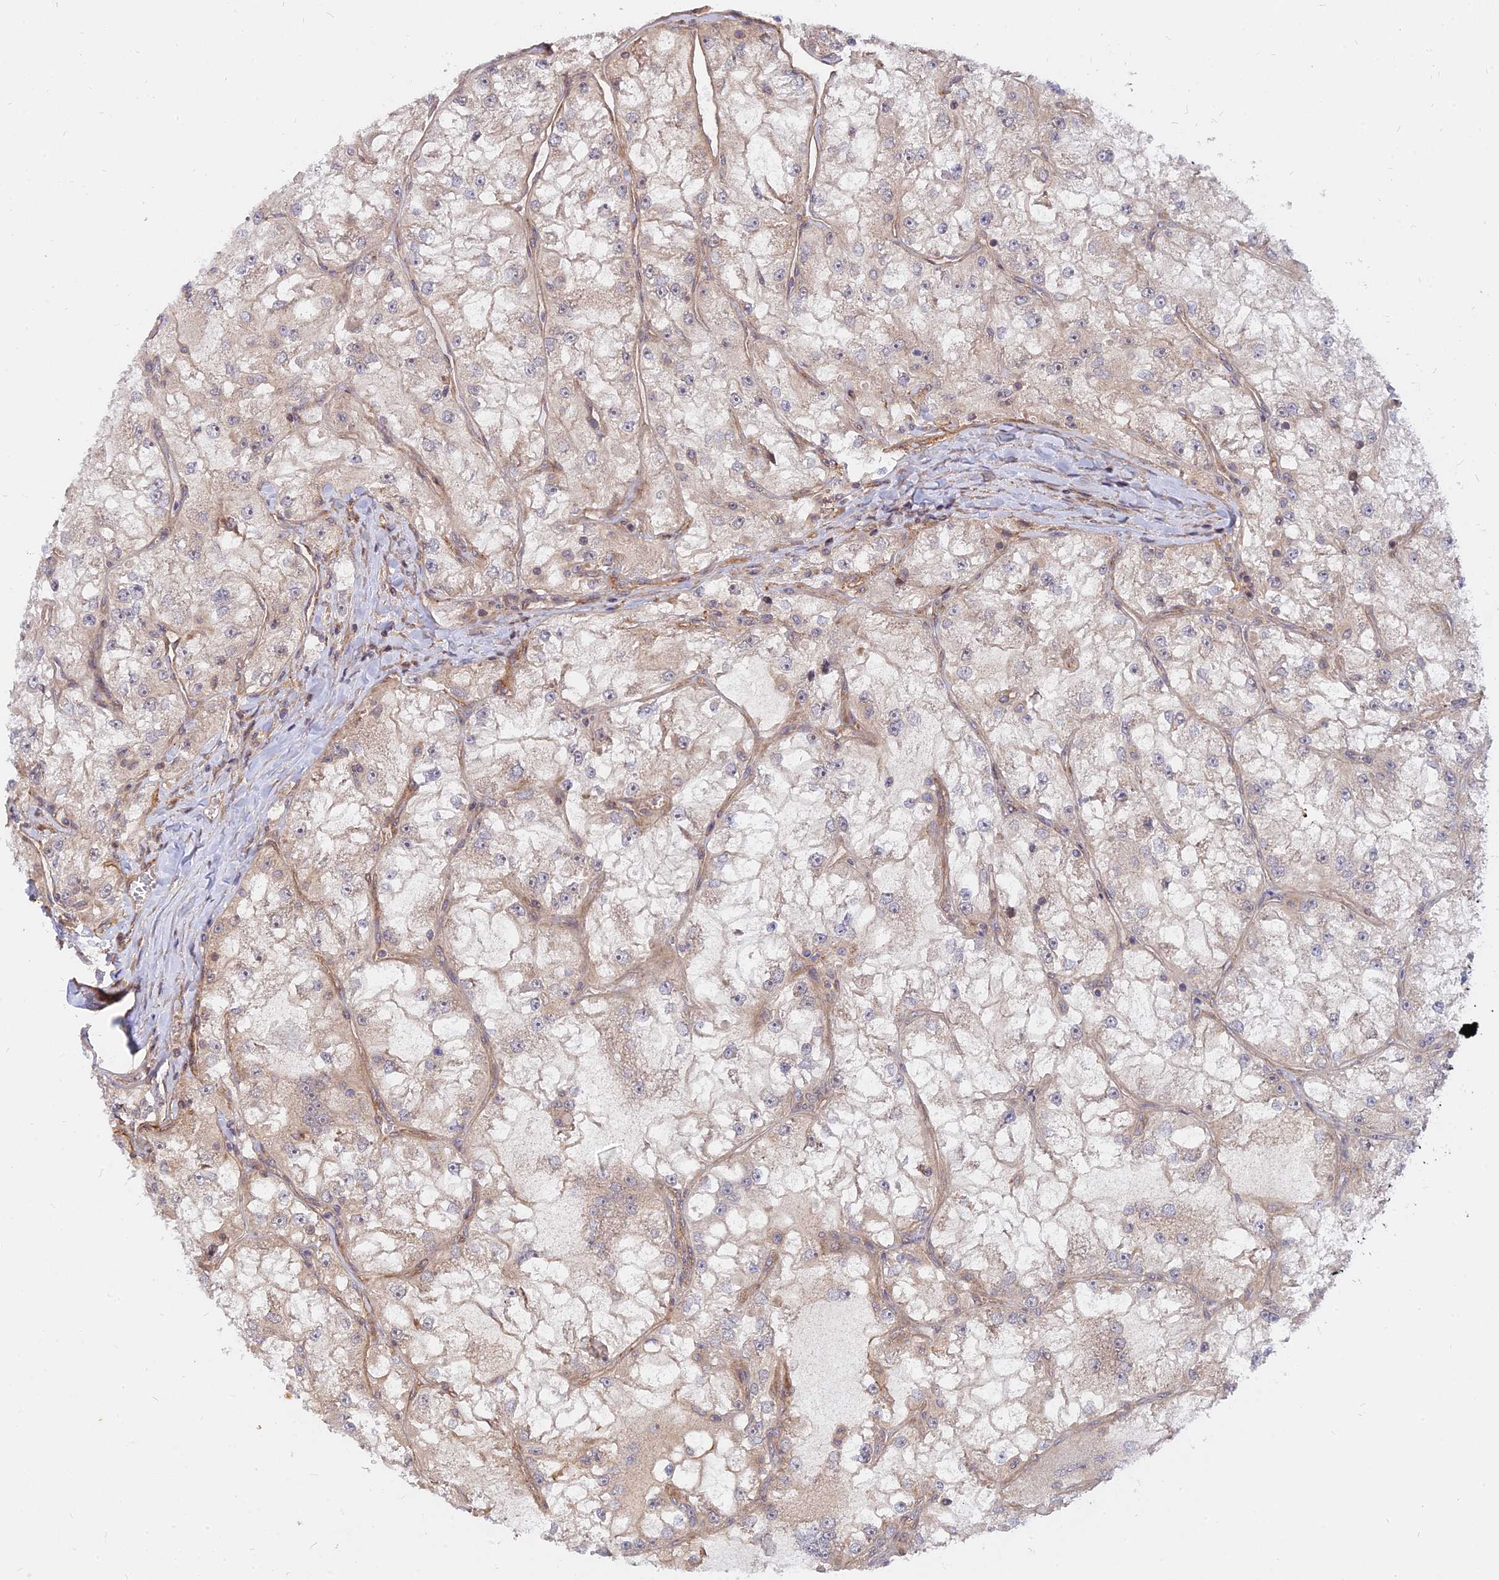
{"staining": {"intensity": "weak", "quantity": "25%-75%", "location": "cytoplasmic/membranous"}, "tissue": "renal cancer", "cell_type": "Tumor cells", "image_type": "cancer", "snomed": [{"axis": "morphology", "description": "Adenocarcinoma, NOS"}, {"axis": "topography", "description": "Kidney"}], "caption": "Immunohistochemical staining of human adenocarcinoma (renal) displays weak cytoplasmic/membranous protein staining in approximately 25%-75% of tumor cells.", "gene": "WDR41", "patient": {"sex": "female", "age": 72}}